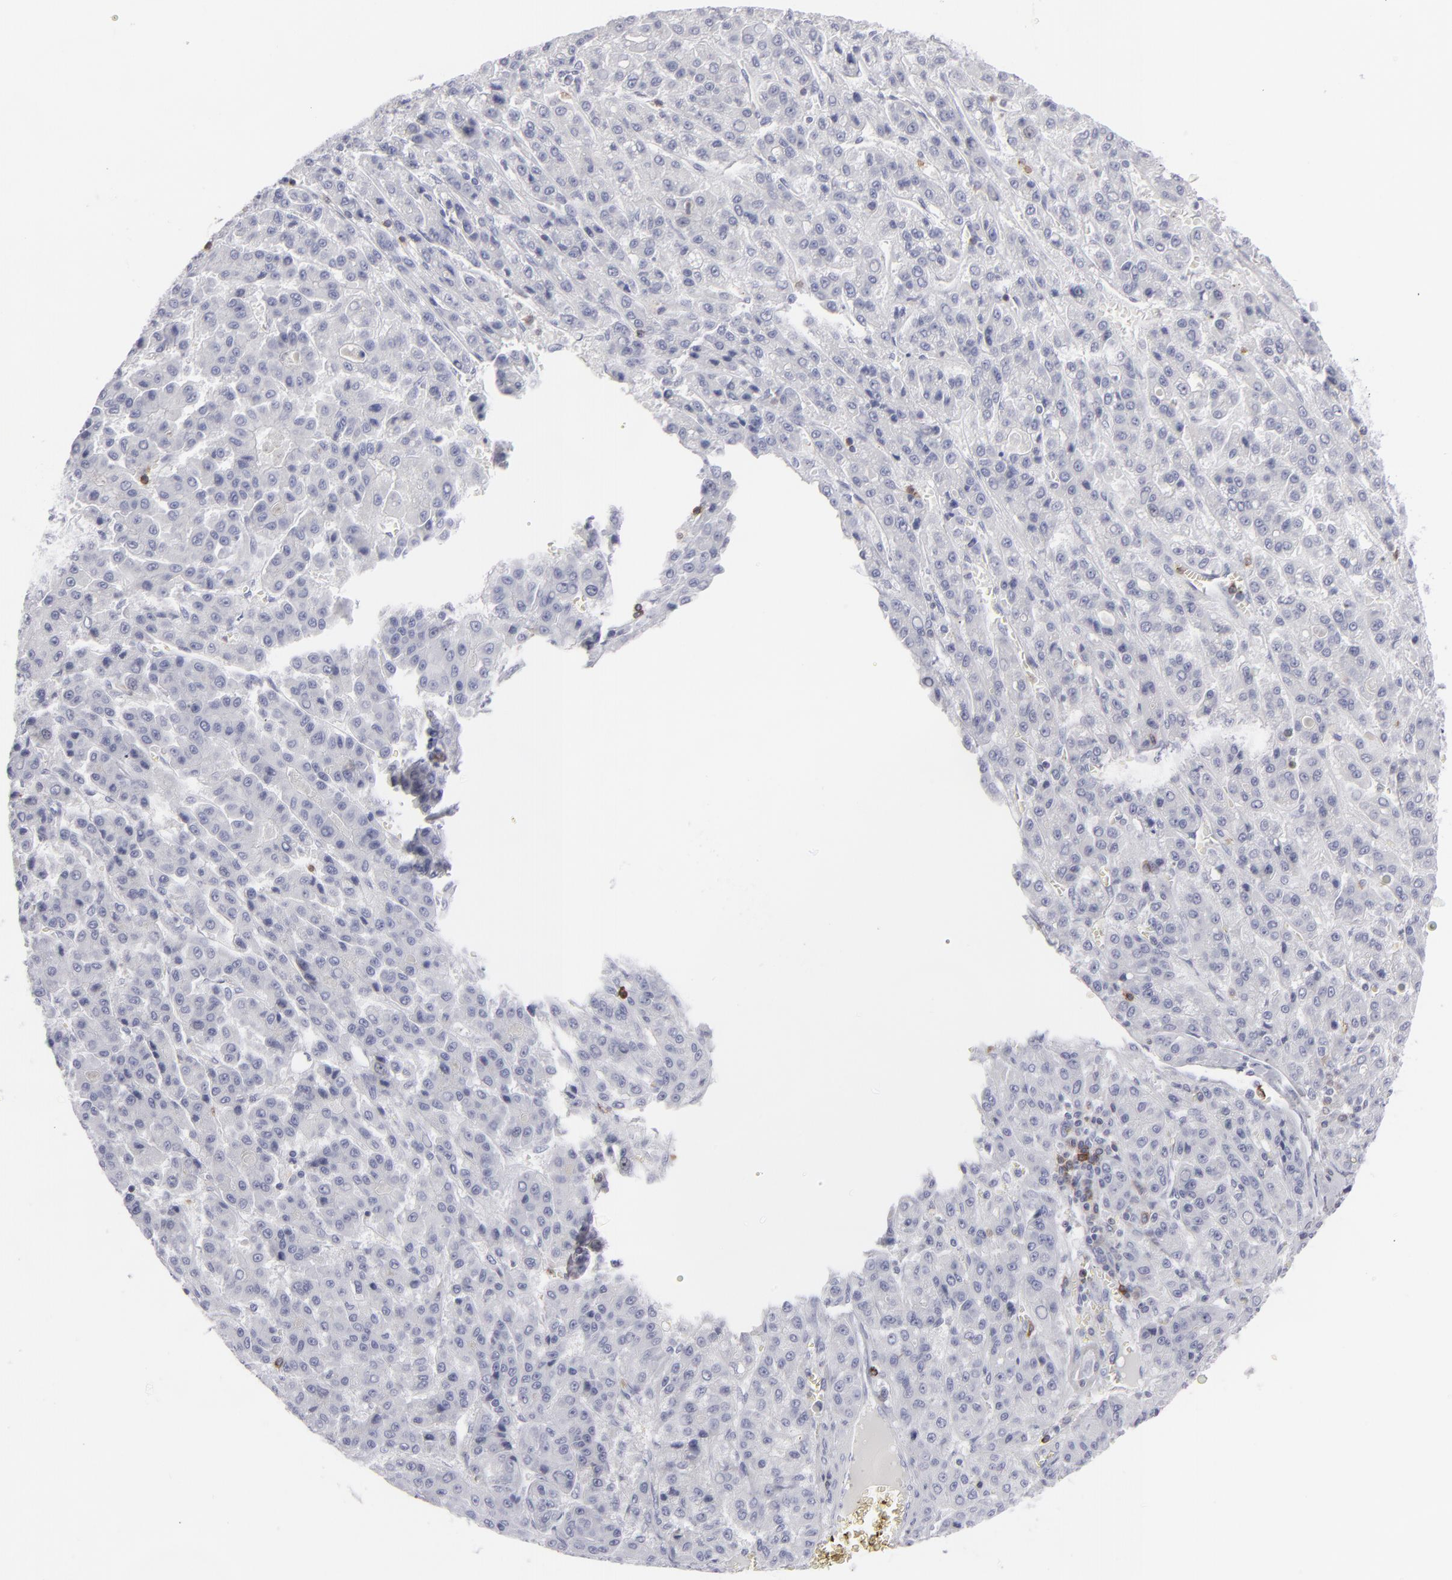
{"staining": {"intensity": "negative", "quantity": "none", "location": "none"}, "tissue": "liver cancer", "cell_type": "Tumor cells", "image_type": "cancer", "snomed": [{"axis": "morphology", "description": "Carcinoma, Hepatocellular, NOS"}, {"axis": "topography", "description": "Liver"}], "caption": "There is no significant staining in tumor cells of liver cancer (hepatocellular carcinoma).", "gene": "CD7", "patient": {"sex": "male", "age": 70}}